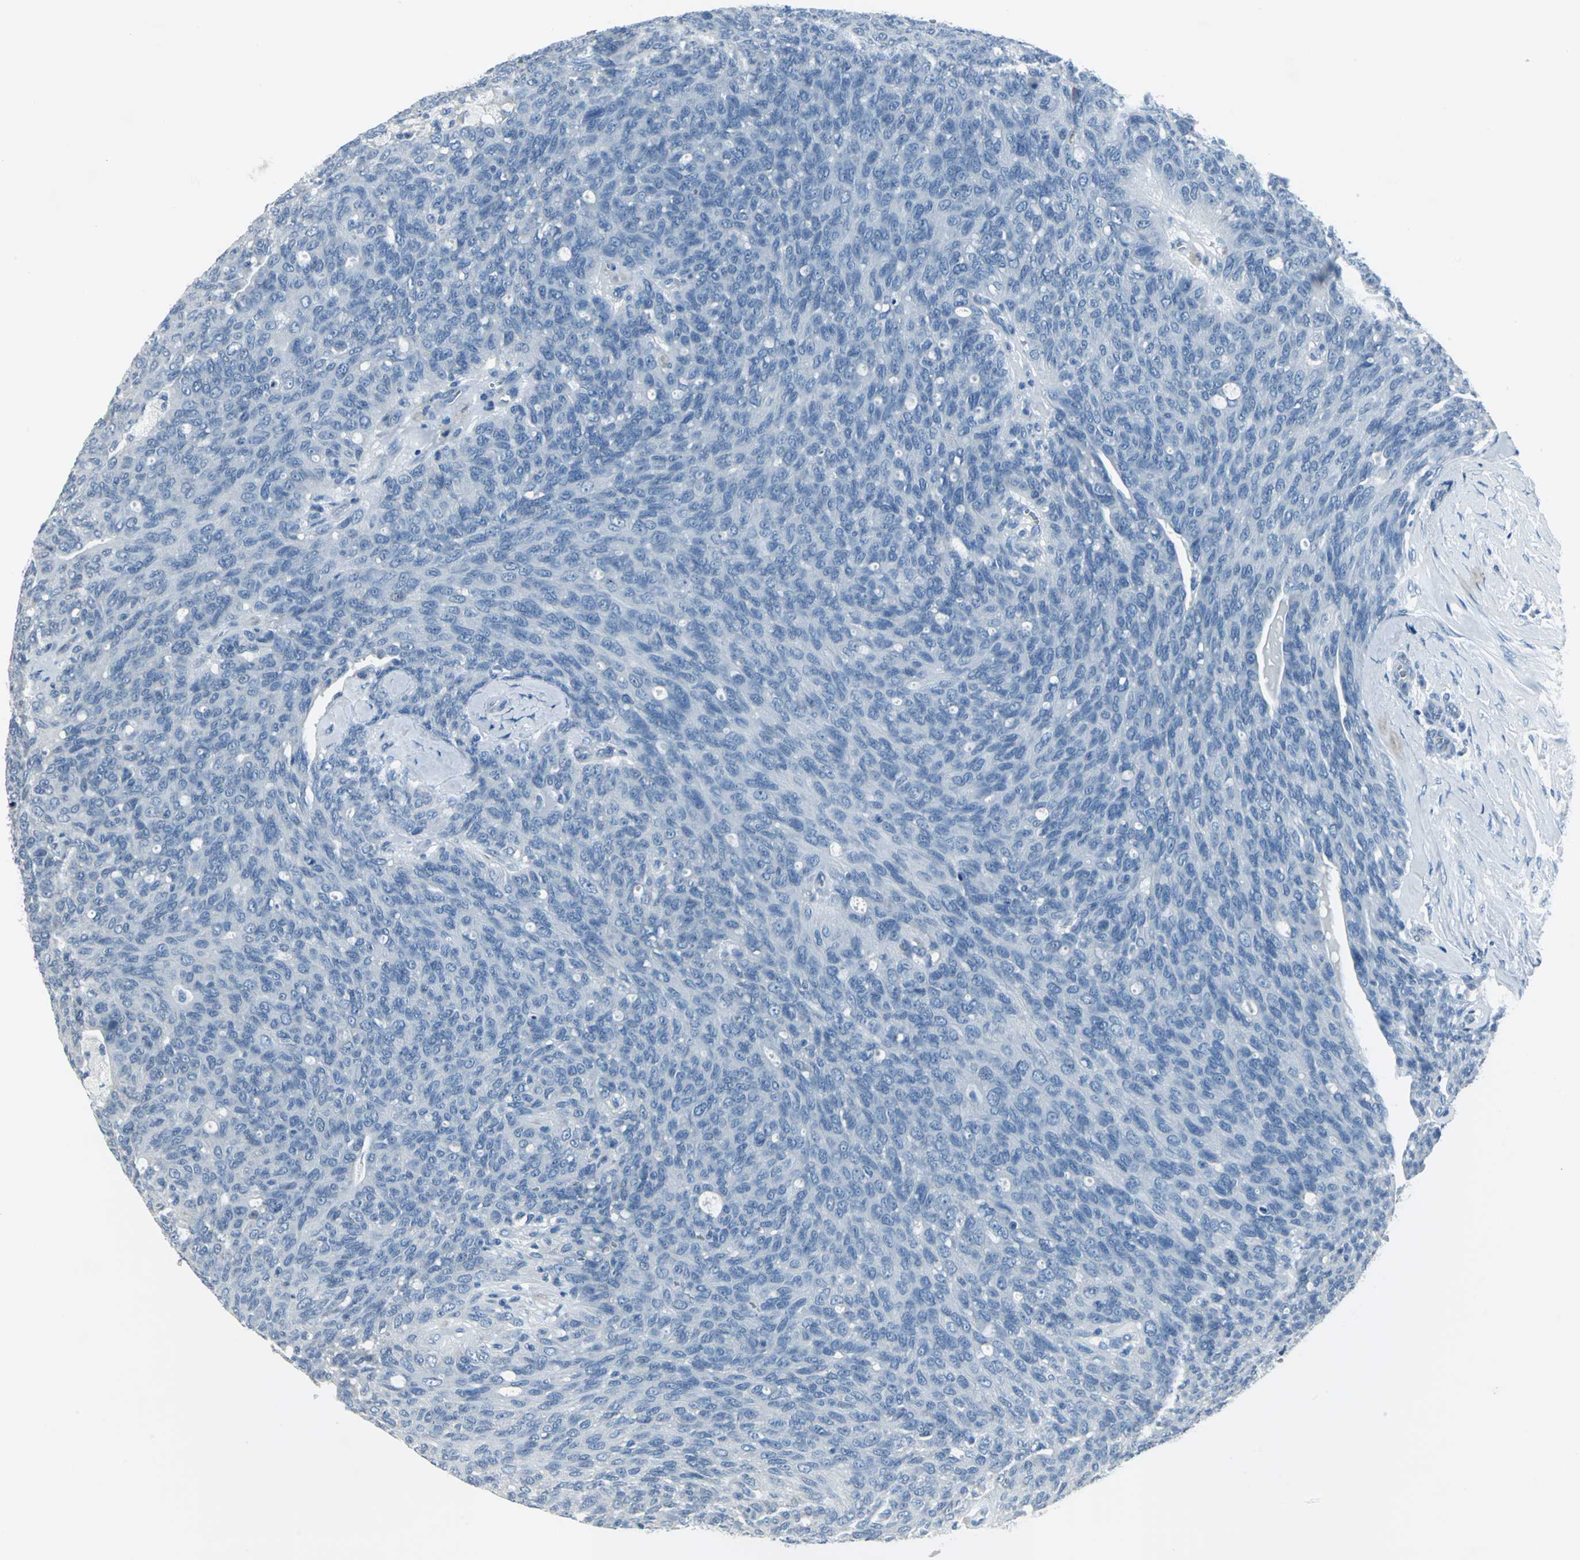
{"staining": {"intensity": "negative", "quantity": "none", "location": "none"}, "tissue": "ovarian cancer", "cell_type": "Tumor cells", "image_type": "cancer", "snomed": [{"axis": "morphology", "description": "Carcinoma, endometroid"}, {"axis": "topography", "description": "Ovary"}], "caption": "DAB (3,3'-diaminobenzidine) immunohistochemical staining of human ovarian endometroid carcinoma reveals no significant expression in tumor cells.", "gene": "DNAI2", "patient": {"sex": "female", "age": 60}}